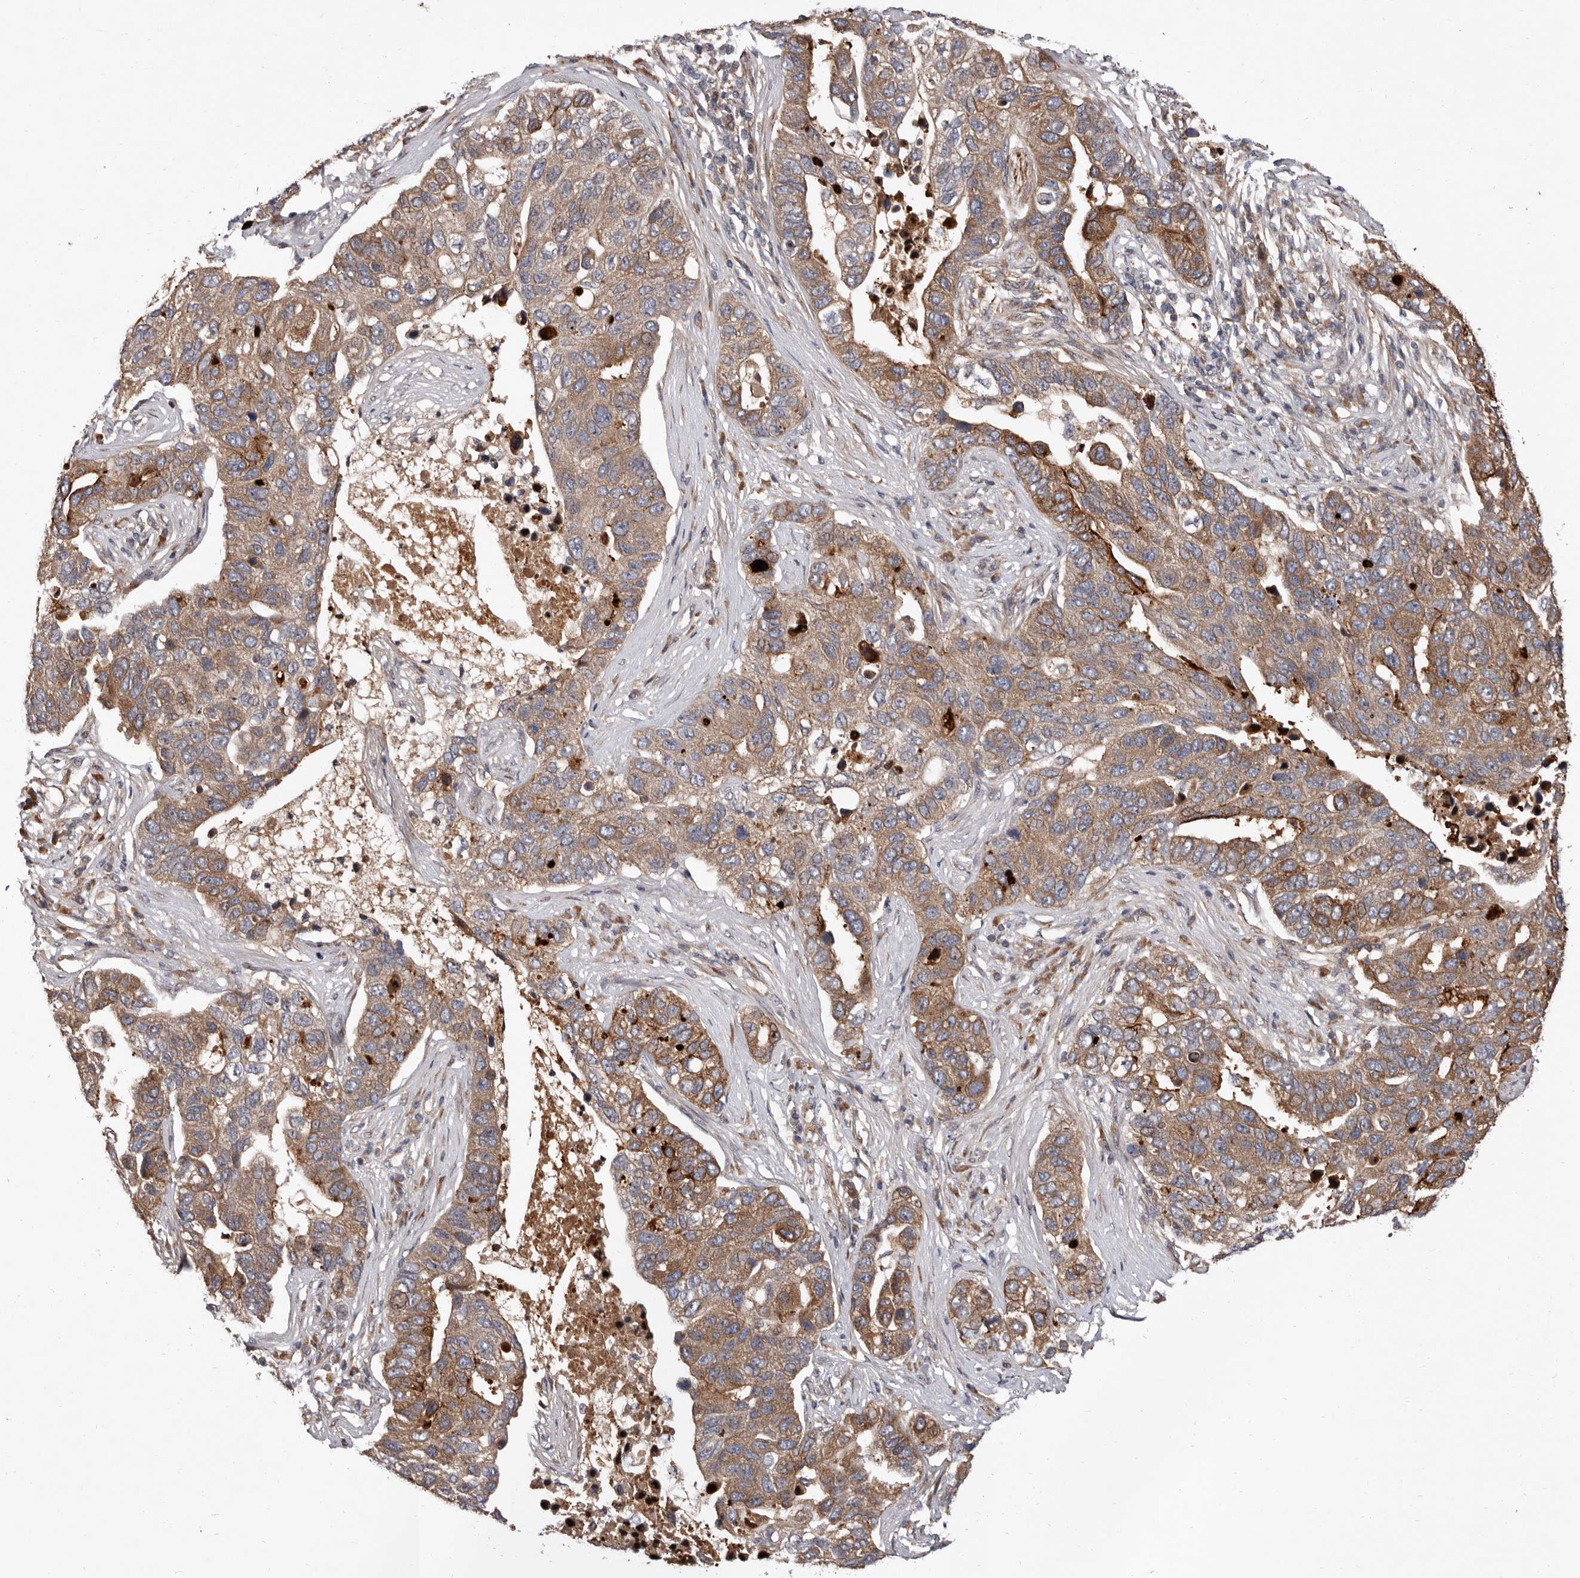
{"staining": {"intensity": "moderate", "quantity": ">75%", "location": "cytoplasmic/membranous"}, "tissue": "pancreatic cancer", "cell_type": "Tumor cells", "image_type": "cancer", "snomed": [{"axis": "morphology", "description": "Adenocarcinoma, NOS"}, {"axis": "topography", "description": "Pancreas"}], "caption": "Protein staining shows moderate cytoplasmic/membranous positivity in about >75% of tumor cells in pancreatic cancer (adenocarcinoma).", "gene": "WEE2", "patient": {"sex": "female", "age": 61}}